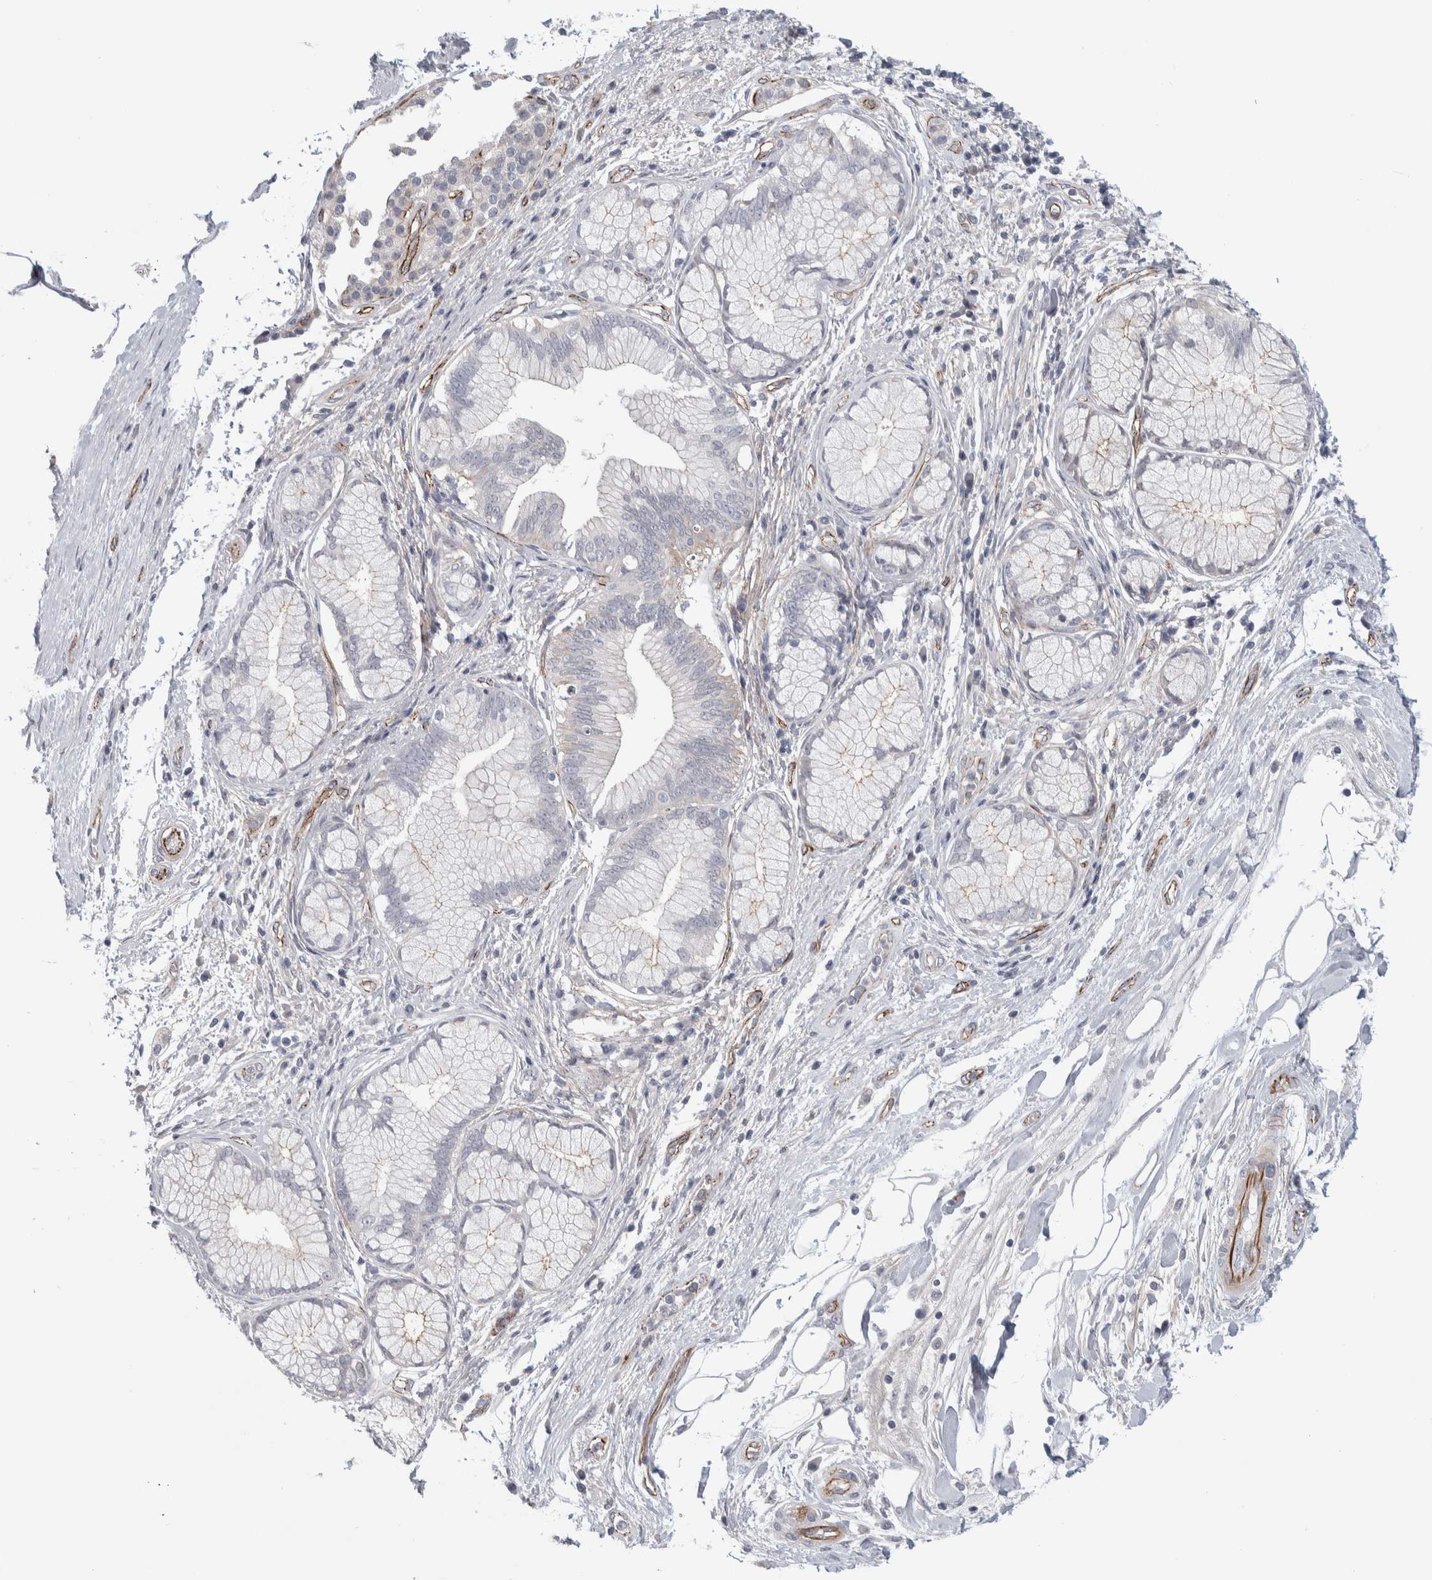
{"staining": {"intensity": "weak", "quantity": "<25%", "location": "cytoplasmic/membranous"}, "tissue": "pancreatic cancer", "cell_type": "Tumor cells", "image_type": "cancer", "snomed": [{"axis": "morphology", "description": "Adenocarcinoma, NOS"}, {"axis": "topography", "description": "Pancreas"}], "caption": "Pancreatic cancer was stained to show a protein in brown. There is no significant expression in tumor cells.", "gene": "ZNF862", "patient": {"sex": "female", "age": 70}}